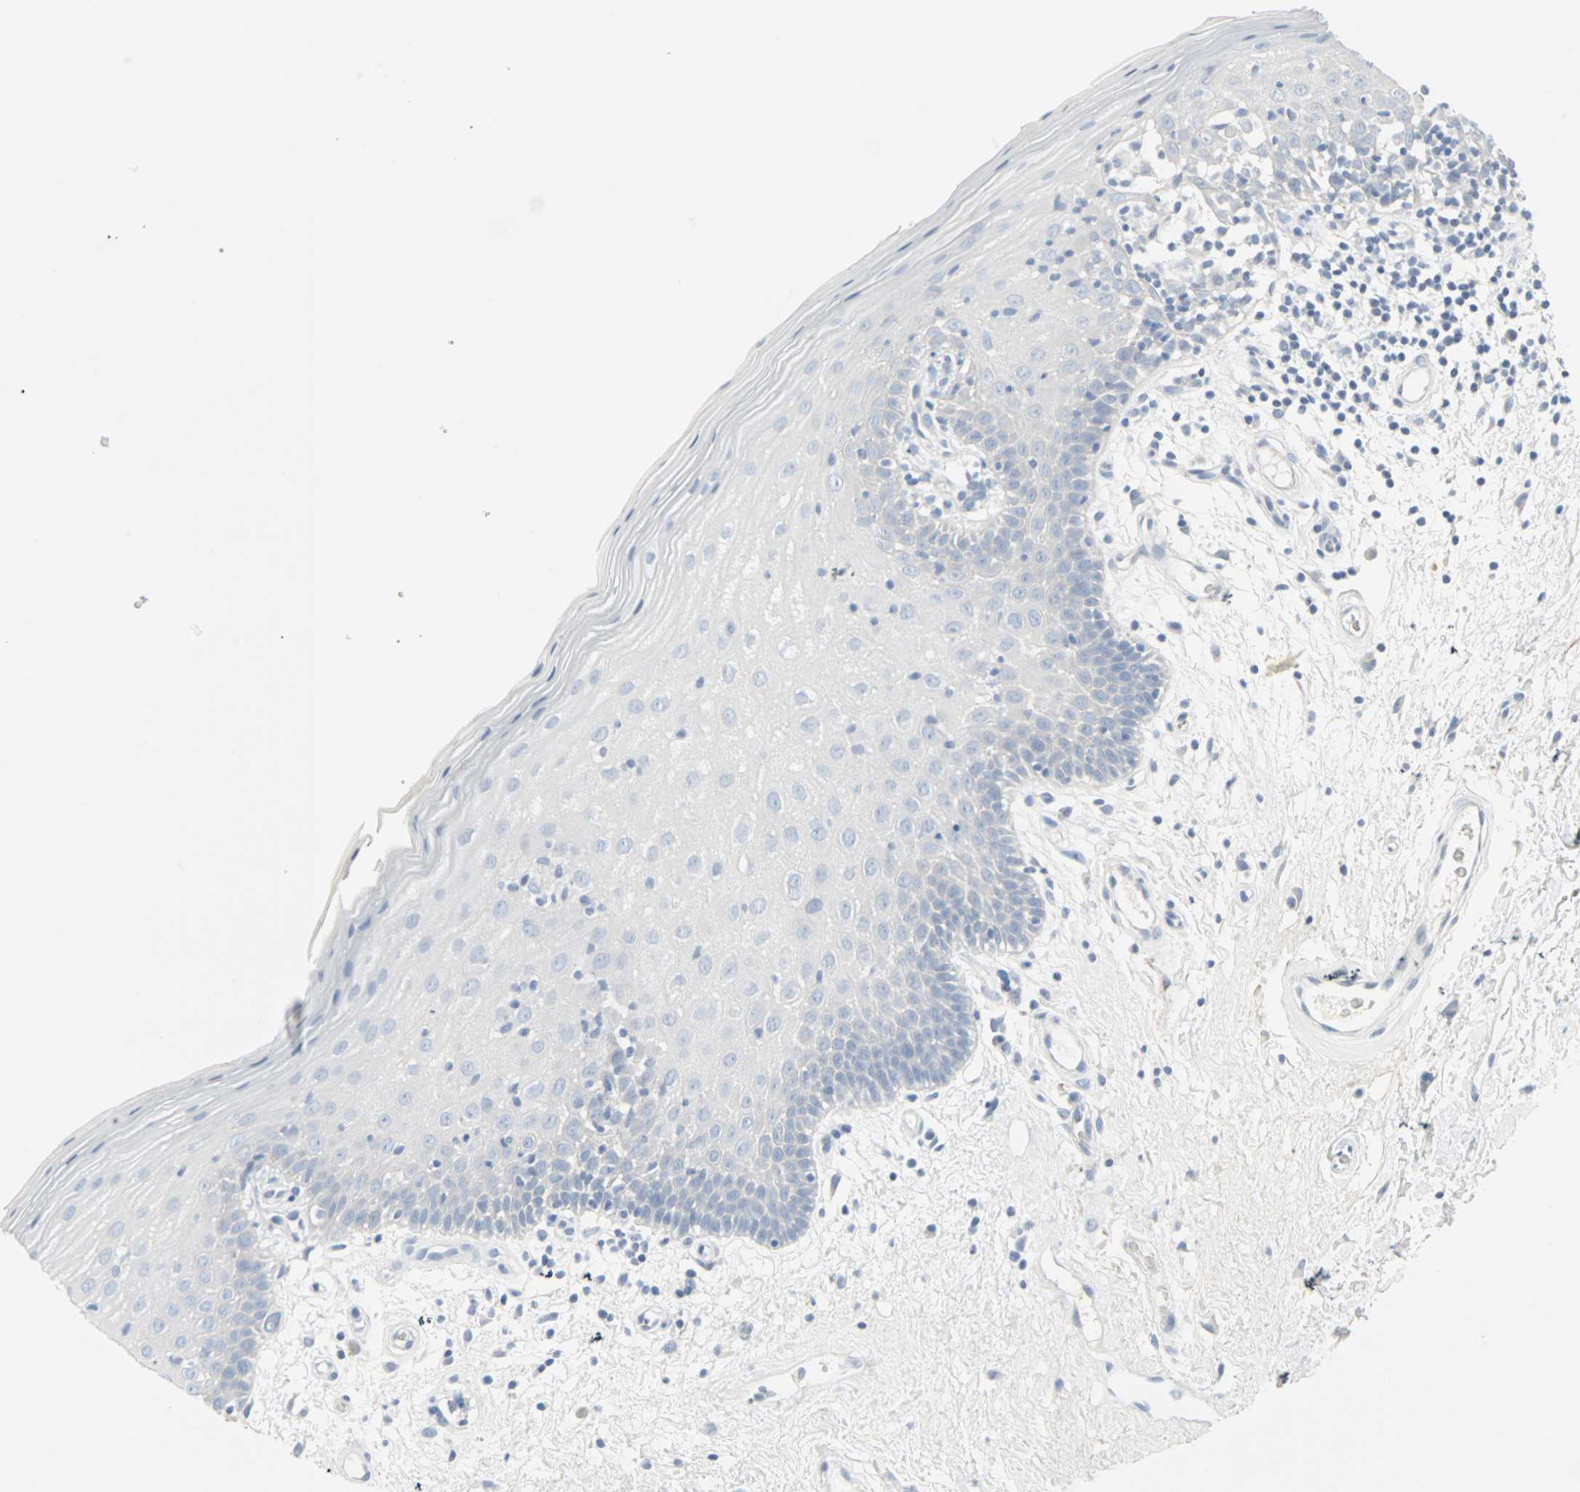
{"staining": {"intensity": "negative", "quantity": "none", "location": "none"}, "tissue": "oral mucosa", "cell_type": "Squamous epithelial cells", "image_type": "normal", "snomed": [{"axis": "morphology", "description": "Normal tissue, NOS"}, {"axis": "morphology", "description": "Squamous cell carcinoma, NOS"}, {"axis": "topography", "description": "Skeletal muscle"}, {"axis": "topography", "description": "Oral tissue"}, {"axis": "topography", "description": "Head-Neck"}], "caption": "IHC image of benign oral mucosa: human oral mucosa stained with DAB demonstrates no significant protein positivity in squamous epithelial cells.", "gene": "STX1A", "patient": {"sex": "male", "age": 71}}